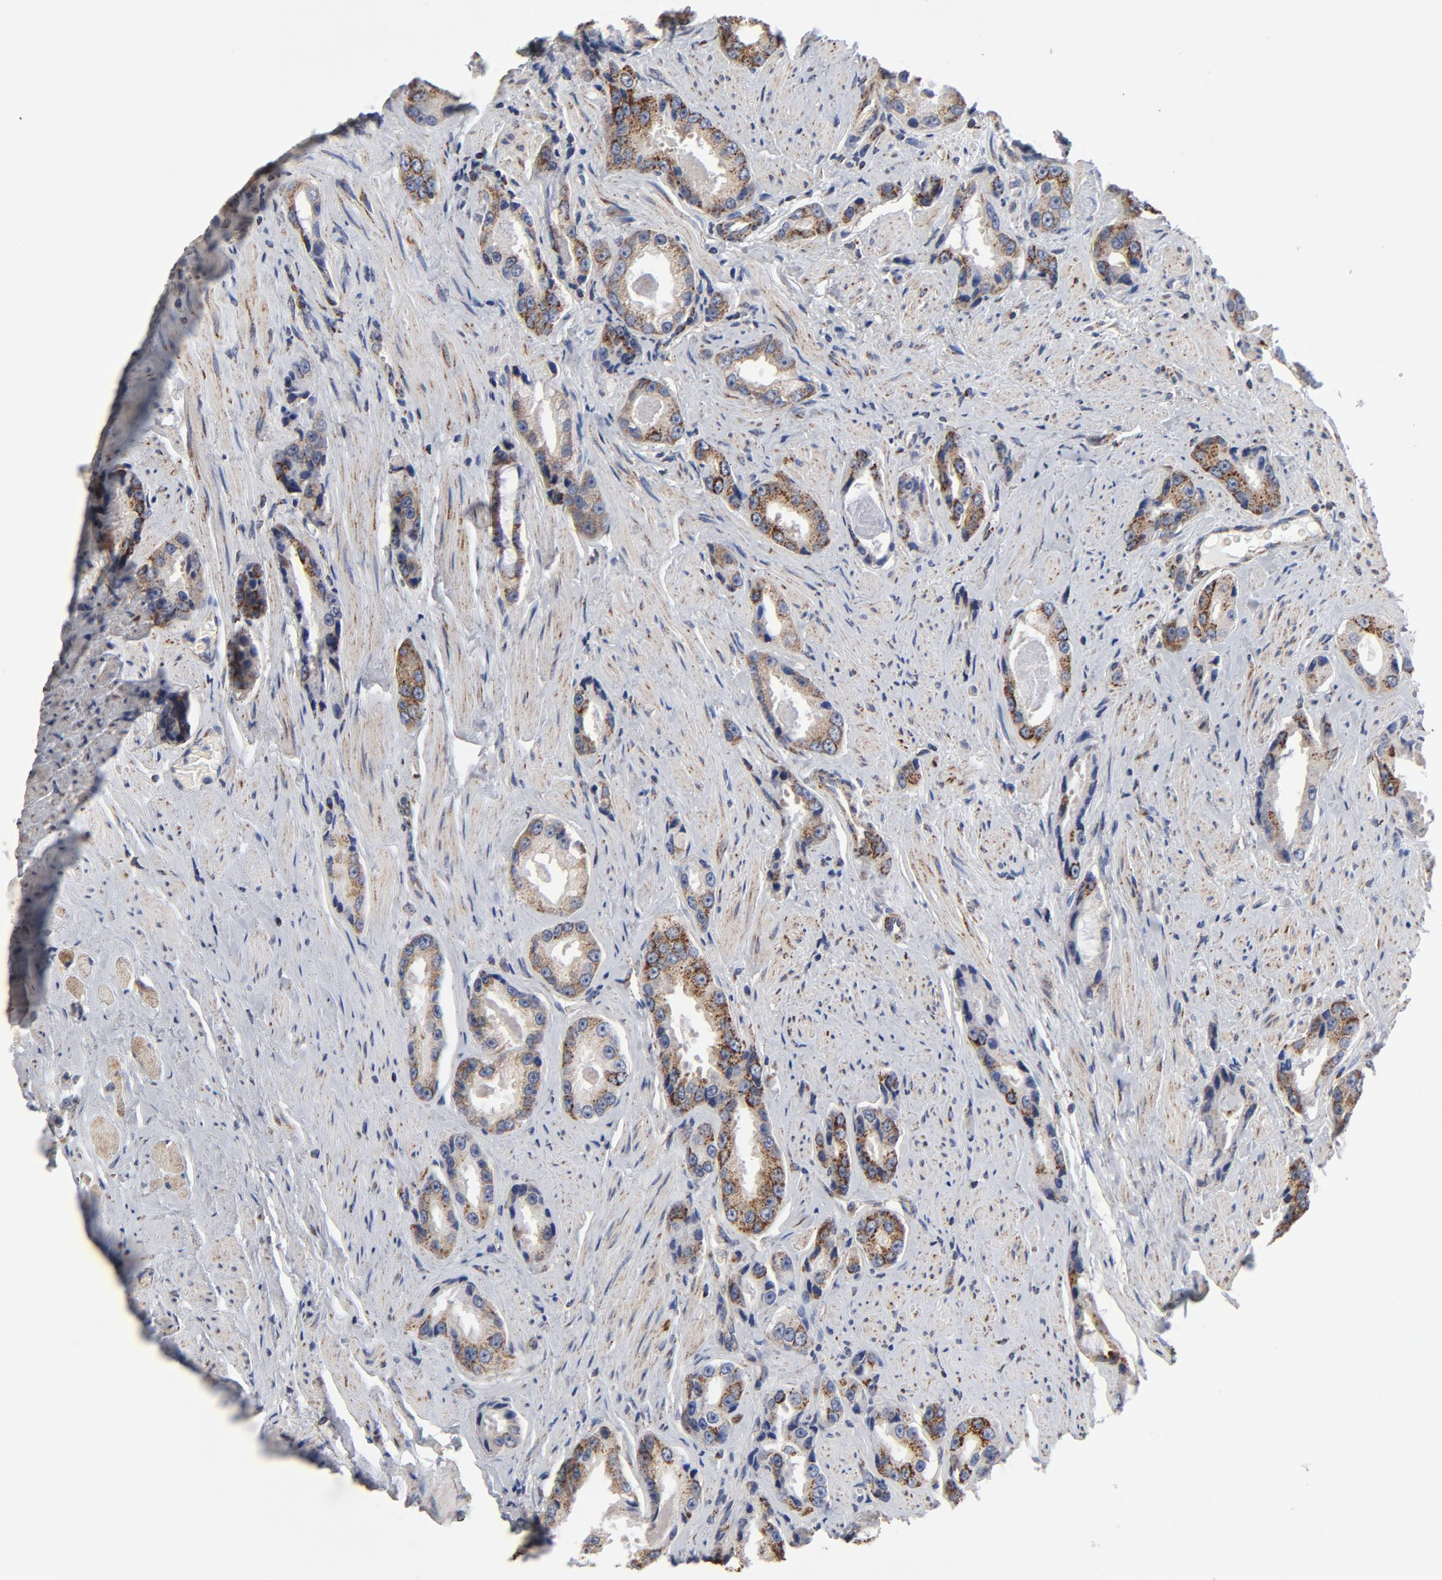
{"staining": {"intensity": "moderate", "quantity": ">75%", "location": "cytoplasmic/membranous"}, "tissue": "prostate cancer", "cell_type": "Tumor cells", "image_type": "cancer", "snomed": [{"axis": "morphology", "description": "Adenocarcinoma, Medium grade"}, {"axis": "topography", "description": "Prostate"}], "caption": "Approximately >75% of tumor cells in human prostate cancer exhibit moderate cytoplasmic/membranous protein staining as visualized by brown immunohistochemical staining.", "gene": "NDUFV2", "patient": {"sex": "male", "age": 60}}